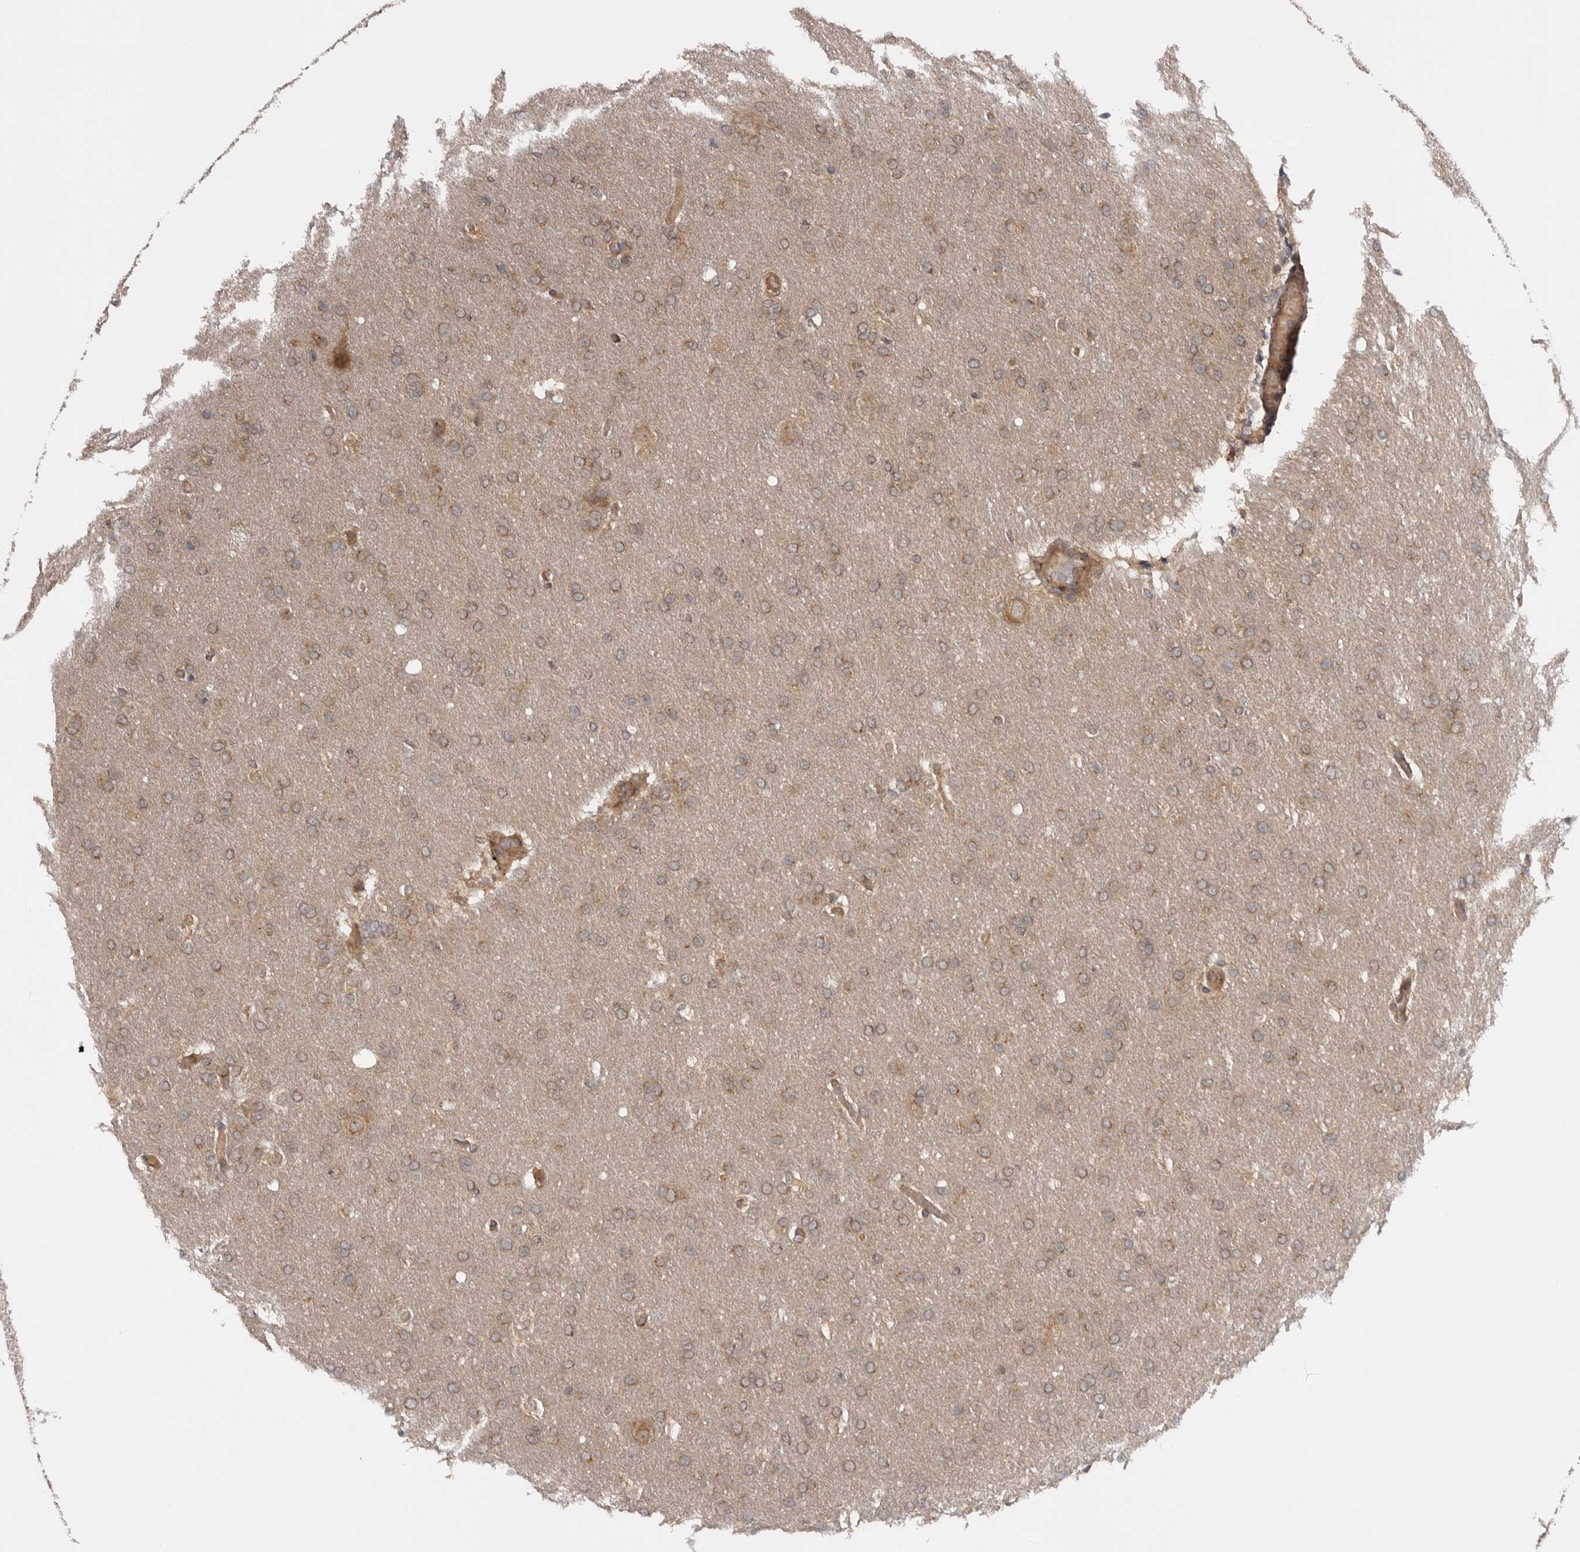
{"staining": {"intensity": "moderate", "quantity": ">75%", "location": "cytoplasmic/membranous"}, "tissue": "glioma", "cell_type": "Tumor cells", "image_type": "cancer", "snomed": [{"axis": "morphology", "description": "Glioma, malignant, Low grade"}, {"axis": "topography", "description": "Brain"}], "caption": "Human malignant glioma (low-grade) stained for a protein (brown) reveals moderate cytoplasmic/membranous positive expression in approximately >75% of tumor cells.", "gene": "PDCL", "patient": {"sex": "female", "age": 37}}